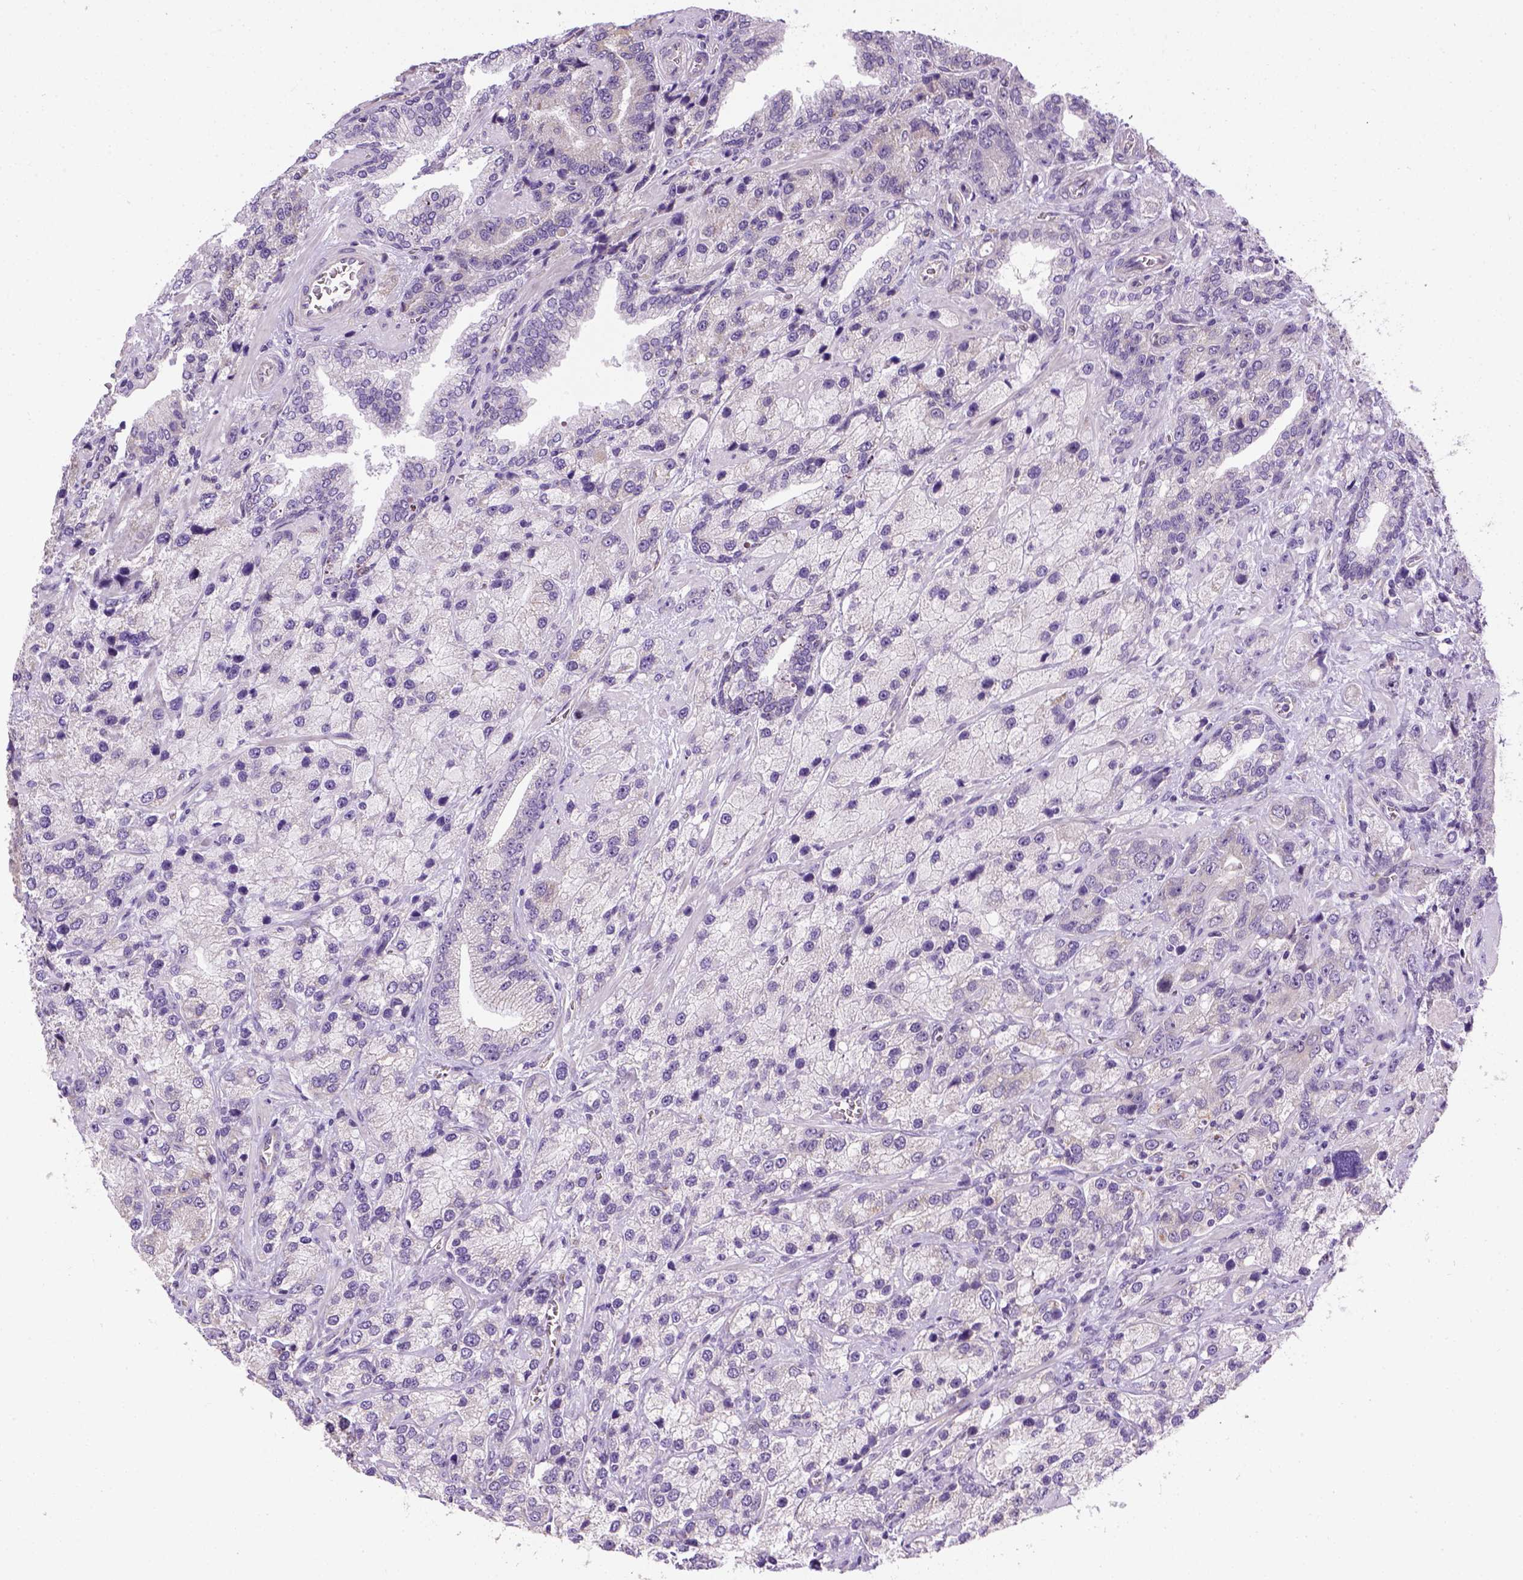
{"staining": {"intensity": "negative", "quantity": "none", "location": "none"}, "tissue": "prostate cancer", "cell_type": "Tumor cells", "image_type": "cancer", "snomed": [{"axis": "morphology", "description": "Adenocarcinoma, NOS"}, {"axis": "topography", "description": "Prostate"}], "caption": "Tumor cells show no significant protein staining in prostate cancer.", "gene": "KAZN", "patient": {"sex": "male", "age": 63}}